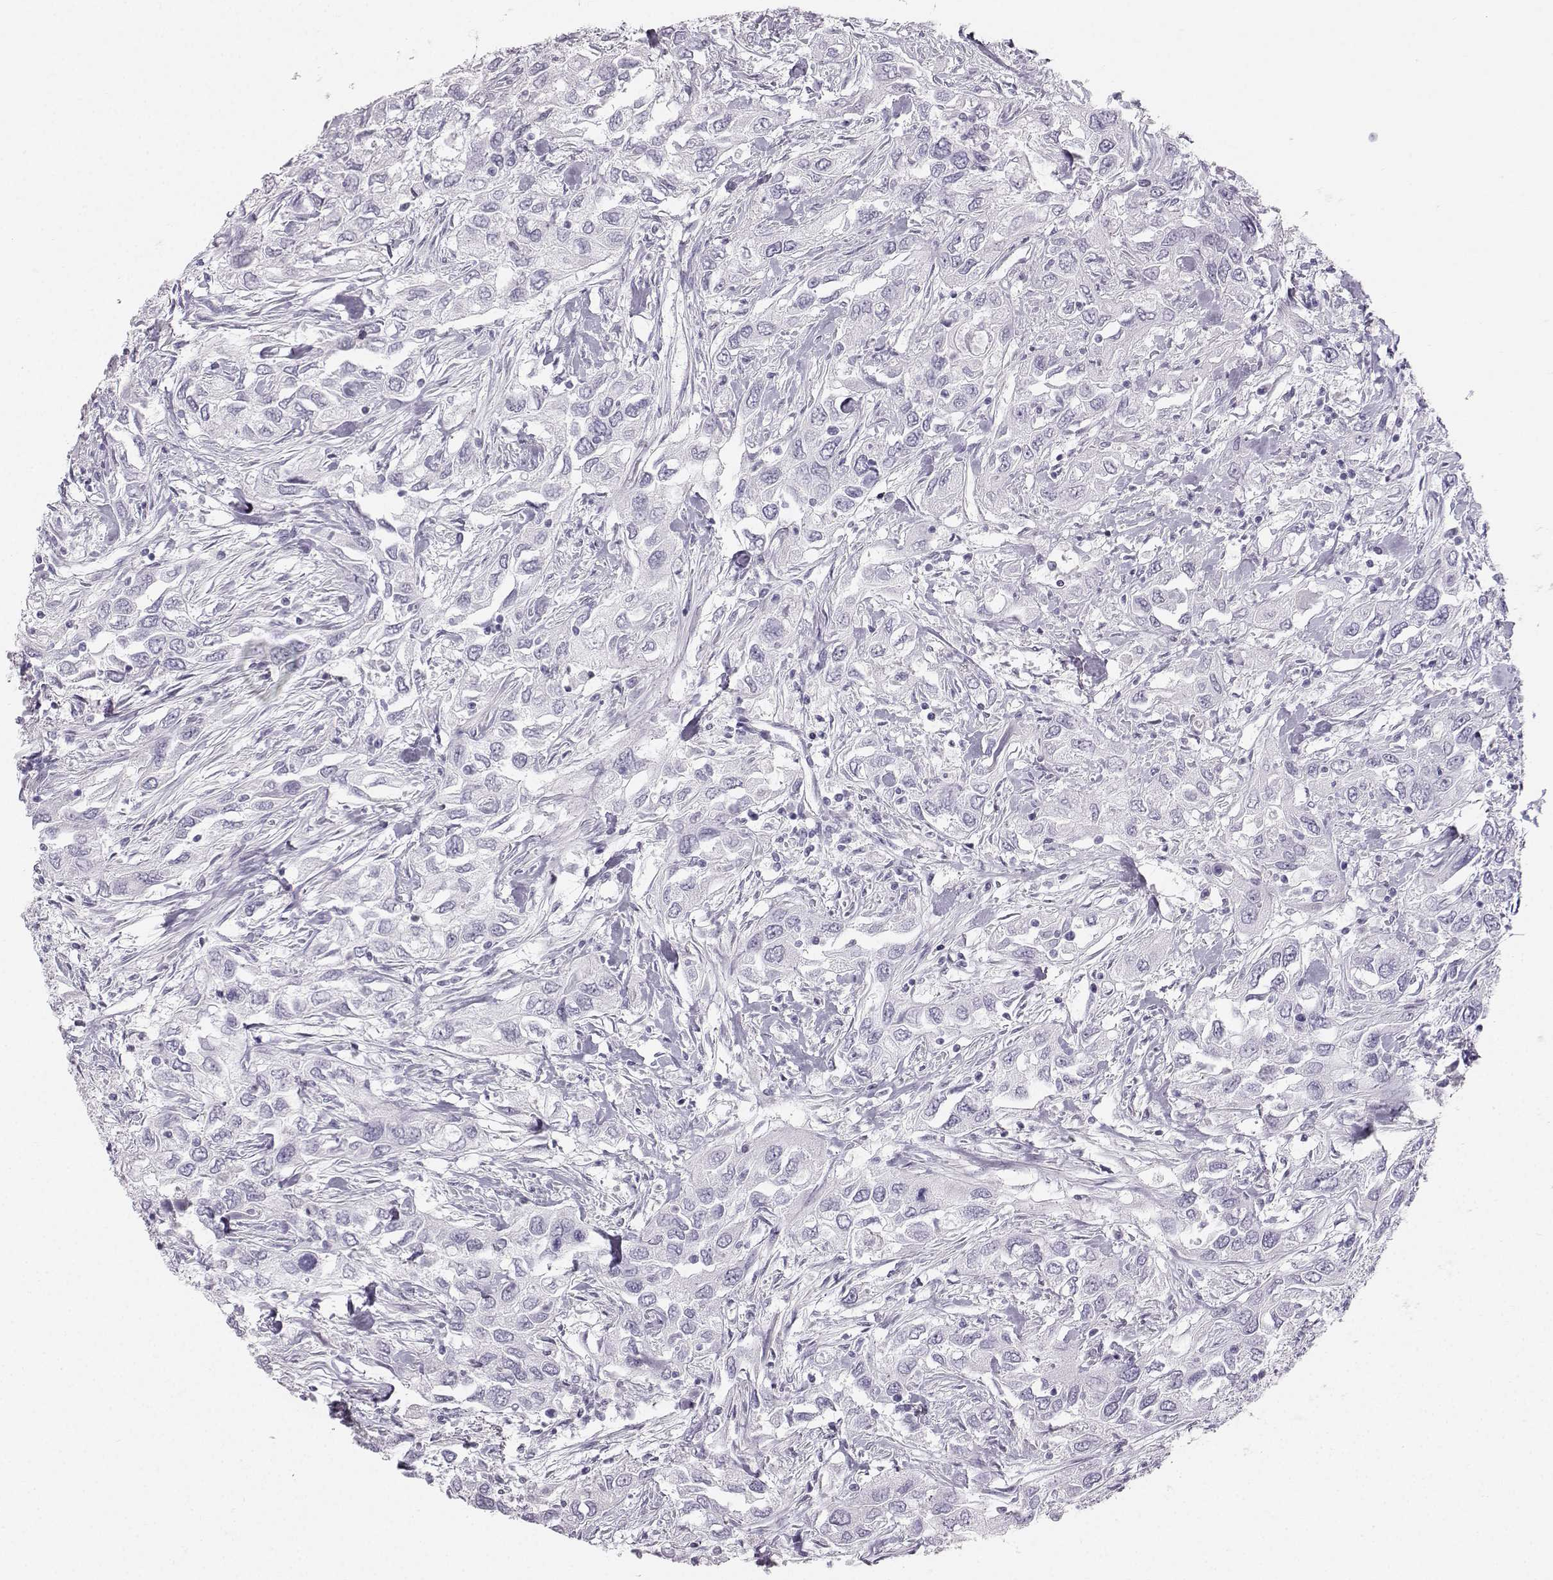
{"staining": {"intensity": "negative", "quantity": "none", "location": "none"}, "tissue": "urothelial cancer", "cell_type": "Tumor cells", "image_type": "cancer", "snomed": [{"axis": "morphology", "description": "Urothelial carcinoma, High grade"}, {"axis": "topography", "description": "Urinary bladder"}], "caption": "Protein analysis of high-grade urothelial carcinoma shows no significant staining in tumor cells.", "gene": "CASR", "patient": {"sex": "male", "age": 76}}